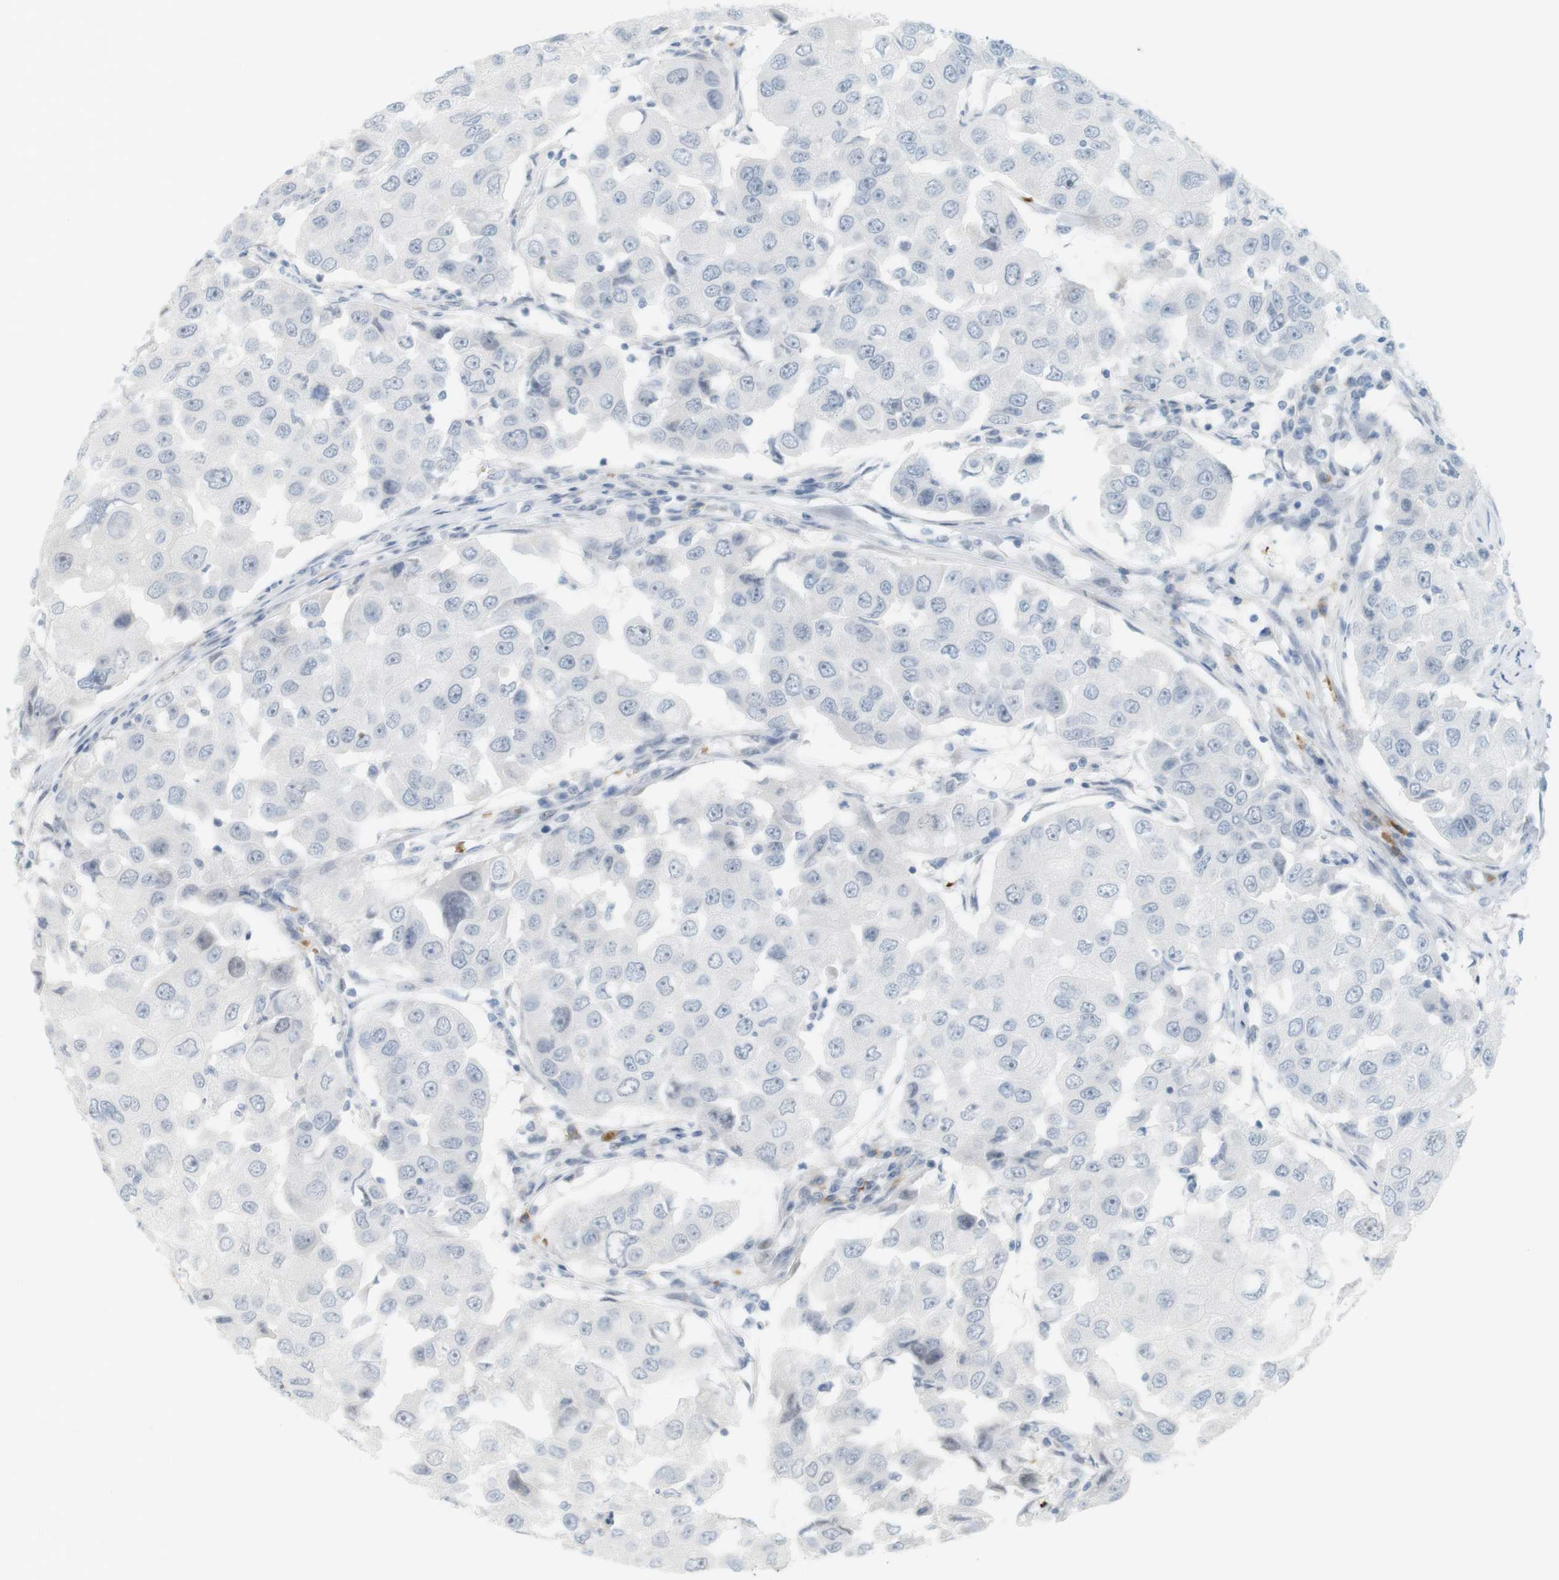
{"staining": {"intensity": "negative", "quantity": "none", "location": "none"}, "tissue": "breast cancer", "cell_type": "Tumor cells", "image_type": "cancer", "snomed": [{"axis": "morphology", "description": "Duct carcinoma"}, {"axis": "topography", "description": "Breast"}], "caption": "DAB immunohistochemical staining of breast invasive ductal carcinoma exhibits no significant positivity in tumor cells.", "gene": "DMC1", "patient": {"sex": "female", "age": 27}}